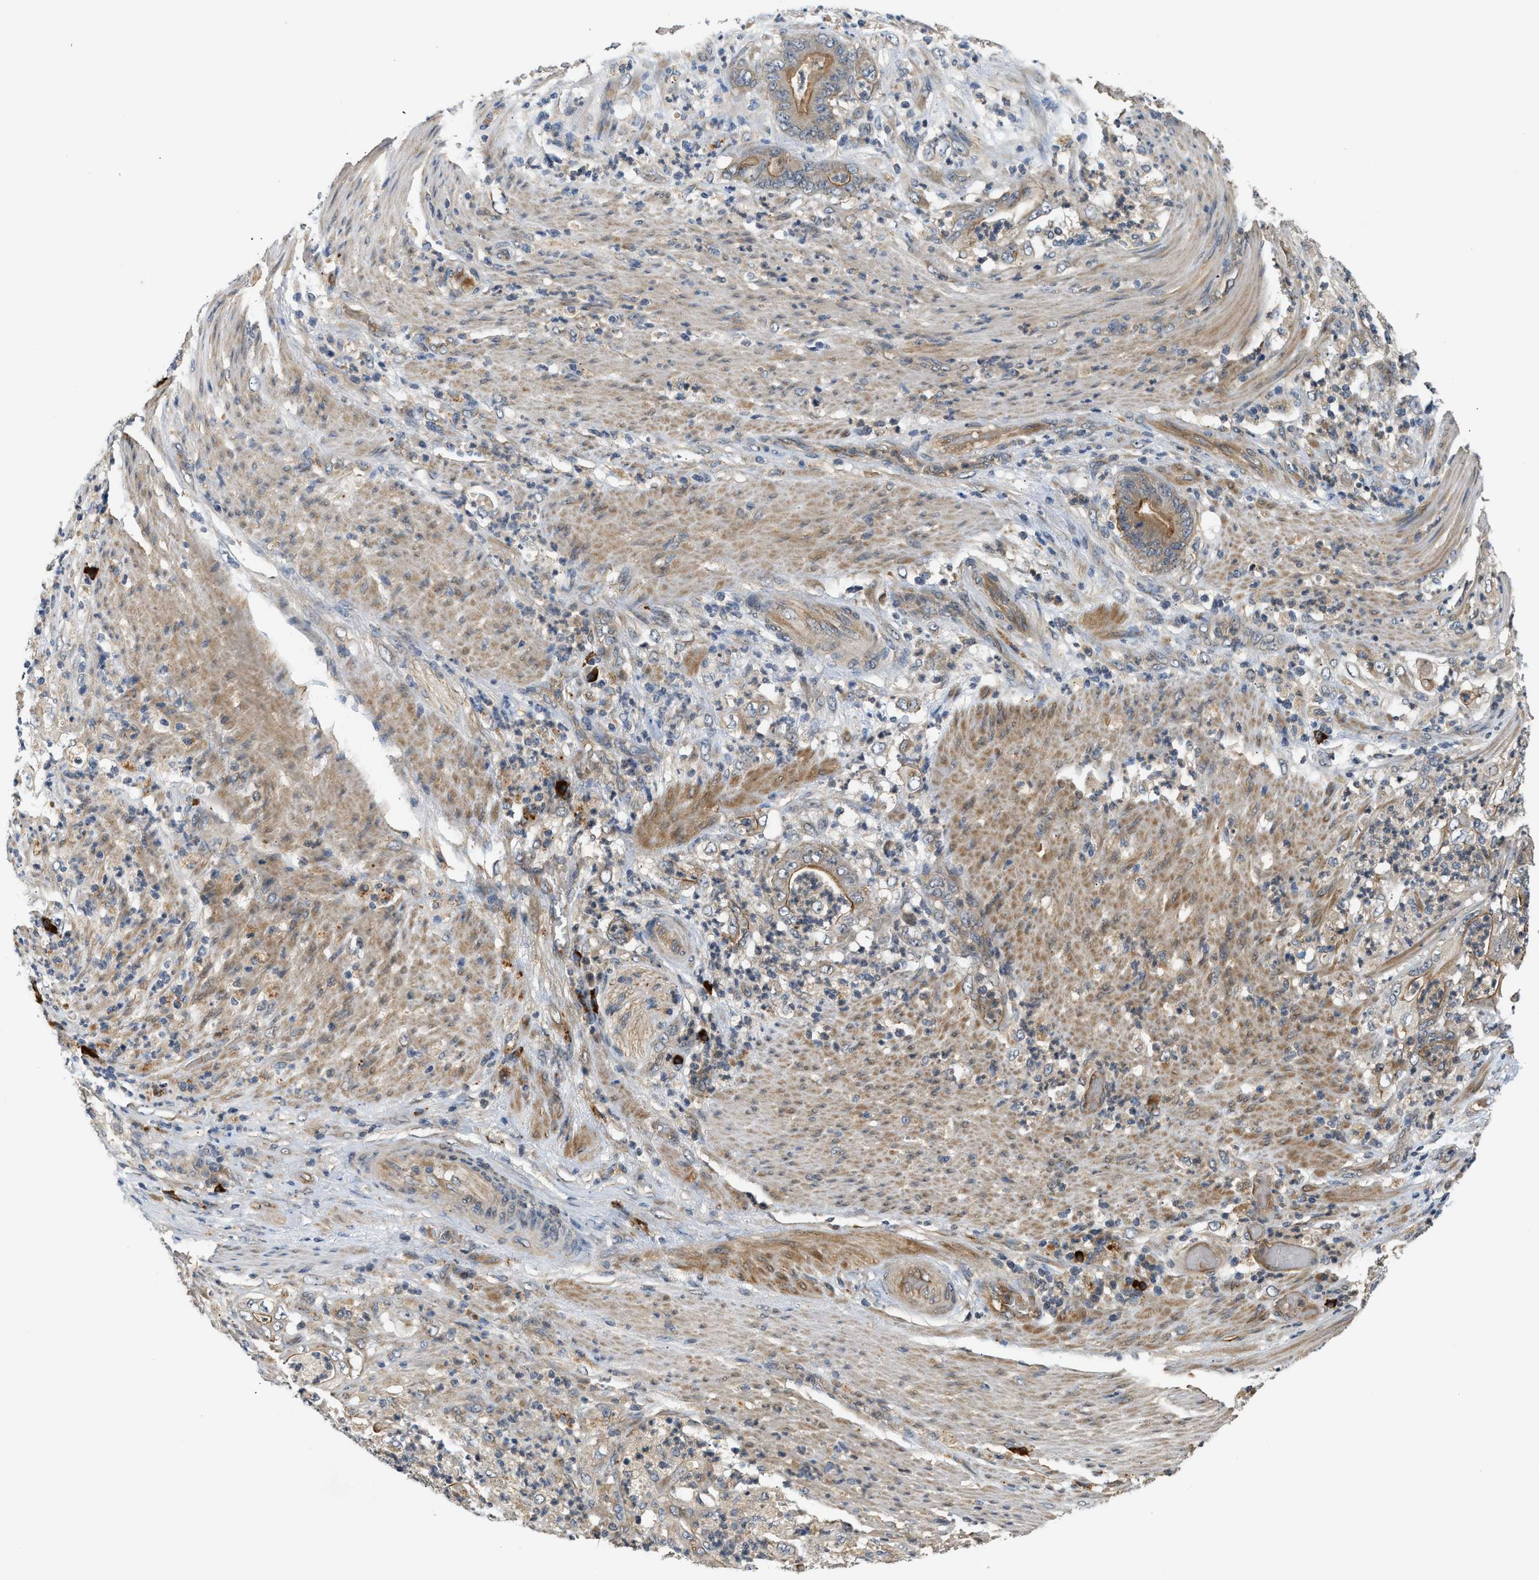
{"staining": {"intensity": "moderate", "quantity": "25%-75%", "location": "cytoplasmic/membranous"}, "tissue": "stomach cancer", "cell_type": "Tumor cells", "image_type": "cancer", "snomed": [{"axis": "morphology", "description": "Adenocarcinoma, NOS"}, {"axis": "topography", "description": "Stomach"}], "caption": "A medium amount of moderate cytoplasmic/membranous expression is seen in about 25%-75% of tumor cells in stomach adenocarcinoma tissue. The protein is shown in brown color, while the nuclei are stained blue.", "gene": "ADCY8", "patient": {"sex": "female", "age": 73}}